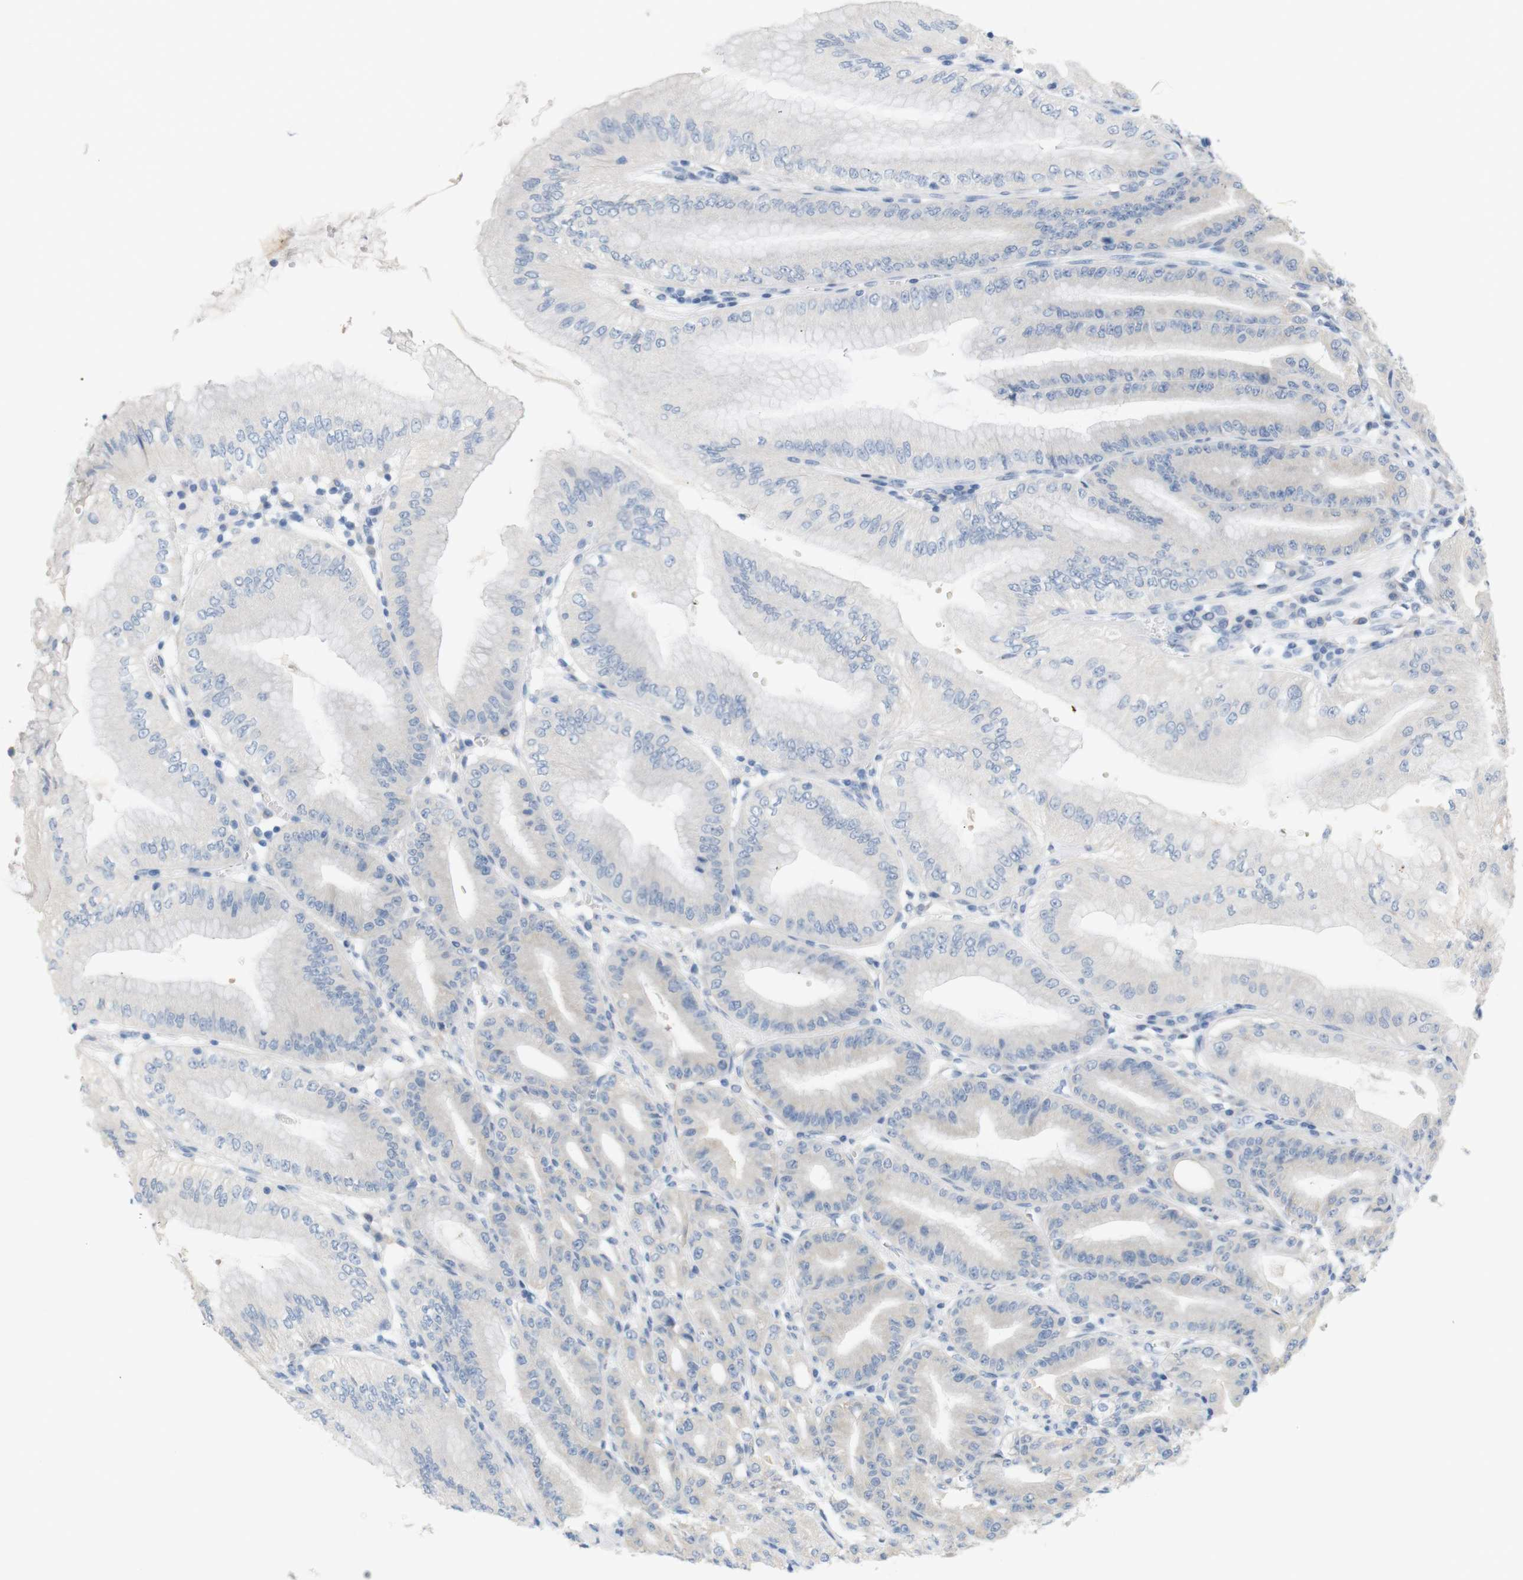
{"staining": {"intensity": "strong", "quantity": "<25%", "location": "cytoplasmic/membranous"}, "tissue": "stomach", "cell_type": "Glandular cells", "image_type": "normal", "snomed": [{"axis": "morphology", "description": "Normal tissue, NOS"}, {"axis": "topography", "description": "Stomach, lower"}], "caption": "Glandular cells show medium levels of strong cytoplasmic/membranous staining in approximately <25% of cells in benign stomach.", "gene": "LRRK2", "patient": {"sex": "male", "age": 71}}